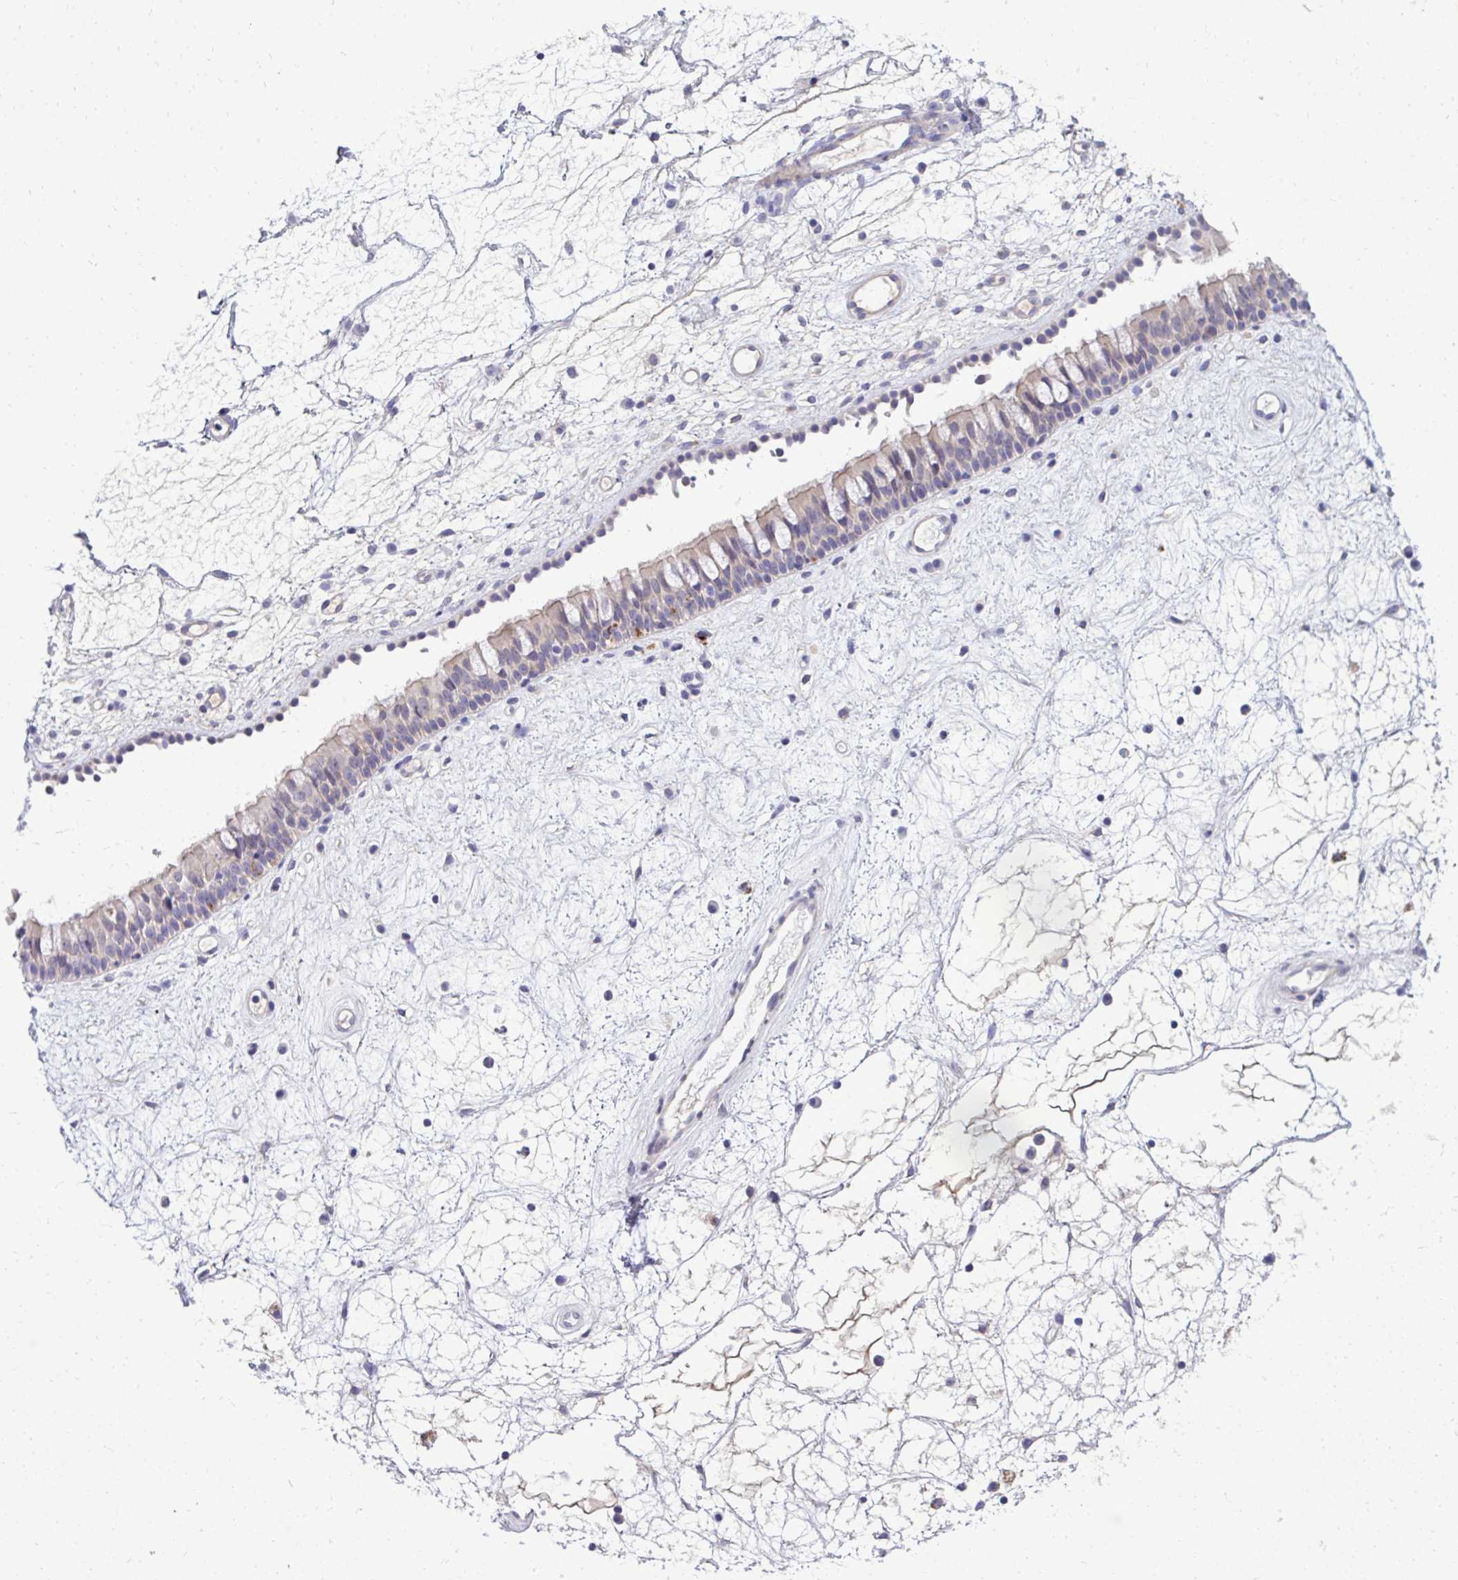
{"staining": {"intensity": "weak", "quantity": "25%-75%", "location": "cytoplasmic/membranous"}, "tissue": "nasopharynx", "cell_type": "Respiratory epithelial cells", "image_type": "normal", "snomed": [{"axis": "morphology", "description": "Normal tissue, NOS"}, {"axis": "topography", "description": "Nasopharynx"}], "caption": "Unremarkable nasopharynx displays weak cytoplasmic/membranous staining in approximately 25%-75% of respiratory epithelial cells.", "gene": "TP53I11", "patient": {"sex": "male", "age": 69}}